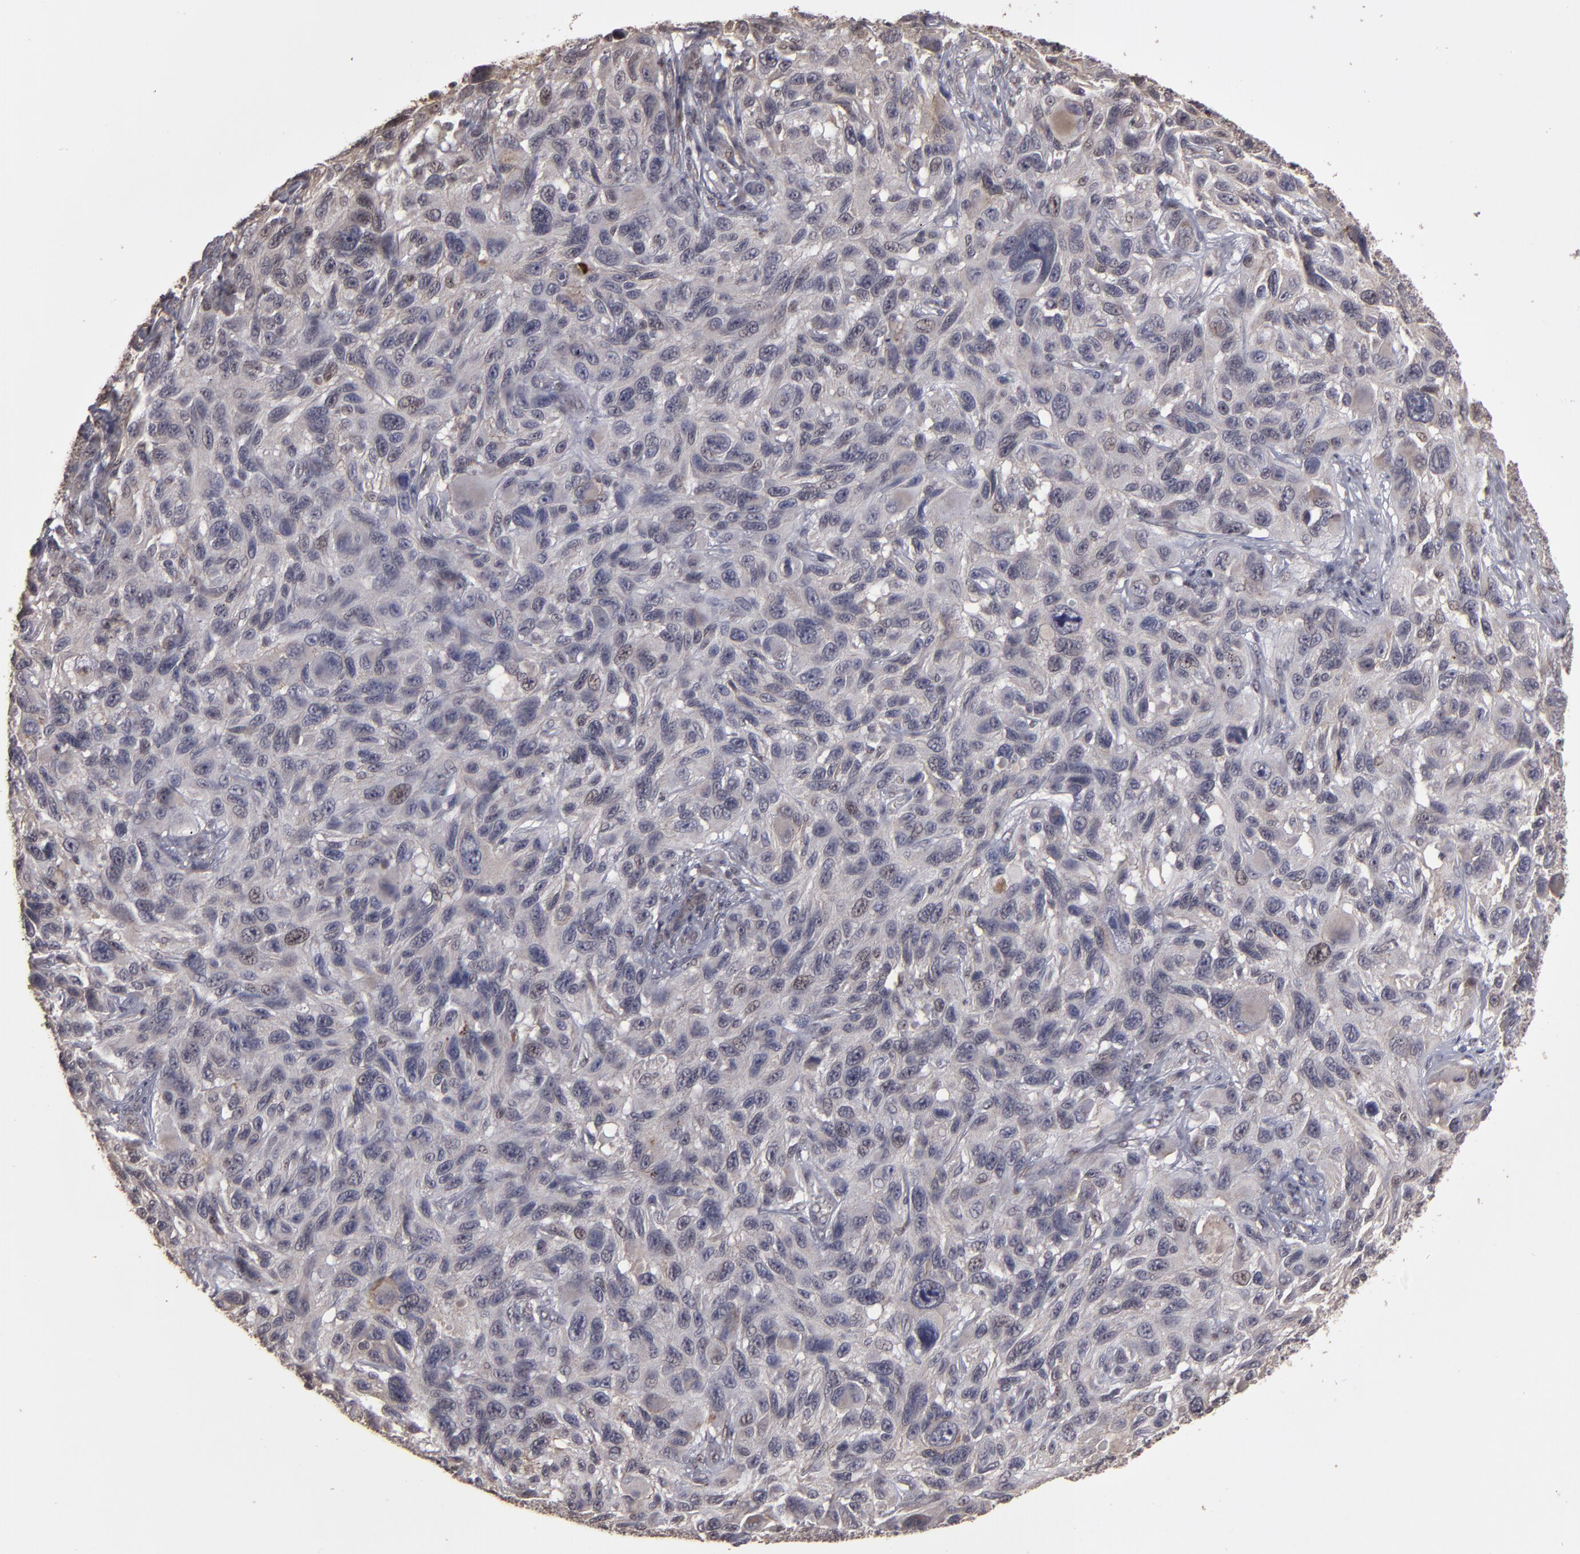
{"staining": {"intensity": "negative", "quantity": "none", "location": "none"}, "tissue": "melanoma", "cell_type": "Tumor cells", "image_type": "cancer", "snomed": [{"axis": "morphology", "description": "Malignant melanoma, NOS"}, {"axis": "topography", "description": "Skin"}], "caption": "Protein analysis of melanoma displays no significant positivity in tumor cells. The staining was performed using DAB to visualize the protein expression in brown, while the nuclei were stained in blue with hematoxylin (Magnification: 20x).", "gene": "CD55", "patient": {"sex": "male", "age": 53}}